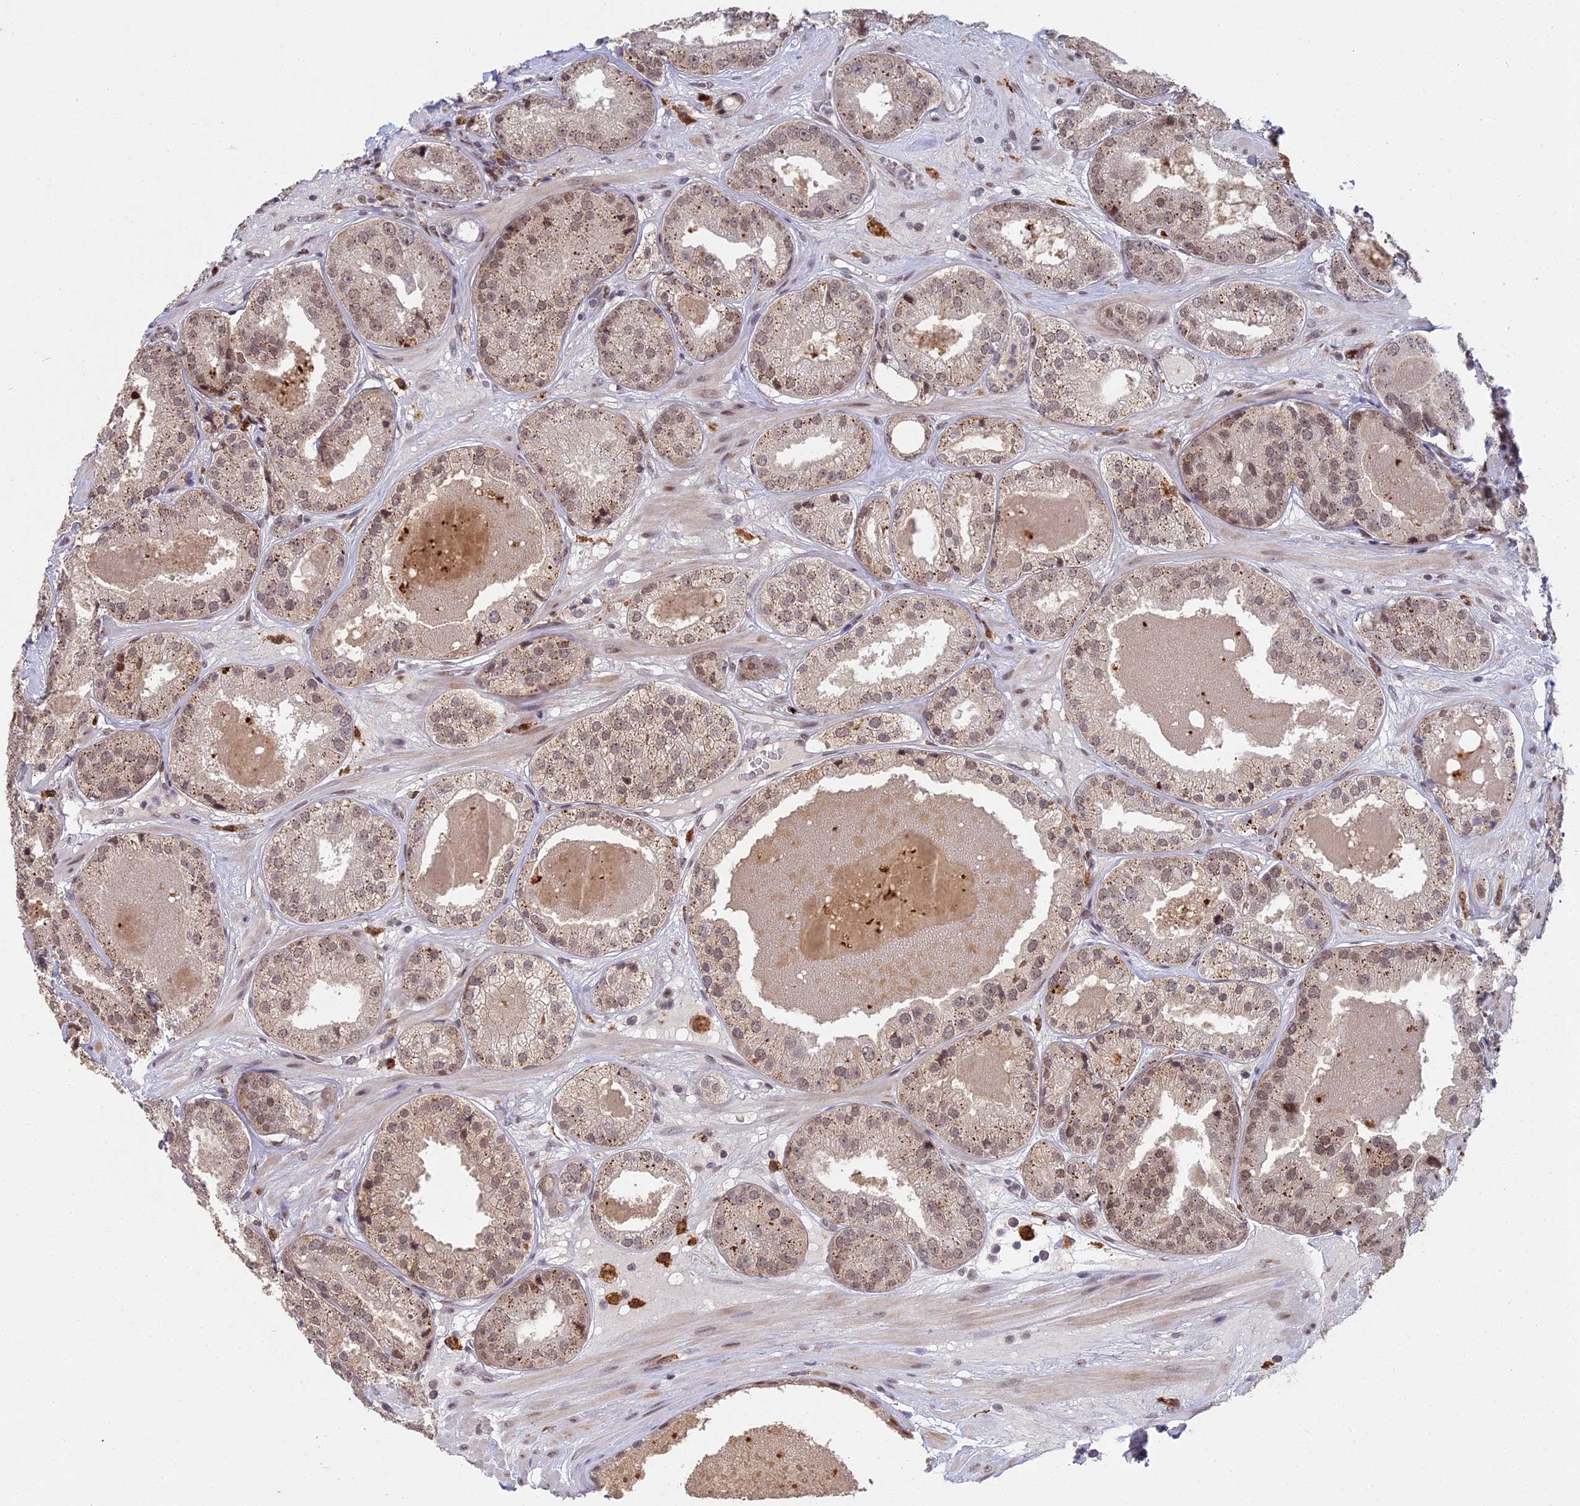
{"staining": {"intensity": "moderate", "quantity": ">75%", "location": "cytoplasmic/membranous,nuclear"}, "tissue": "prostate cancer", "cell_type": "Tumor cells", "image_type": "cancer", "snomed": [{"axis": "morphology", "description": "Adenocarcinoma, High grade"}, {"axis": "topography", "description": "Prostate"}], "caption": "This is a micrograph of immunohistochemistry staining of prostate cancer, which shows moderate positivity in the cytoplasmic/membranous and nuclear of tumor cells.", "gene": "ABHD17A", "patient": {"sex": "male", "age": 63}}